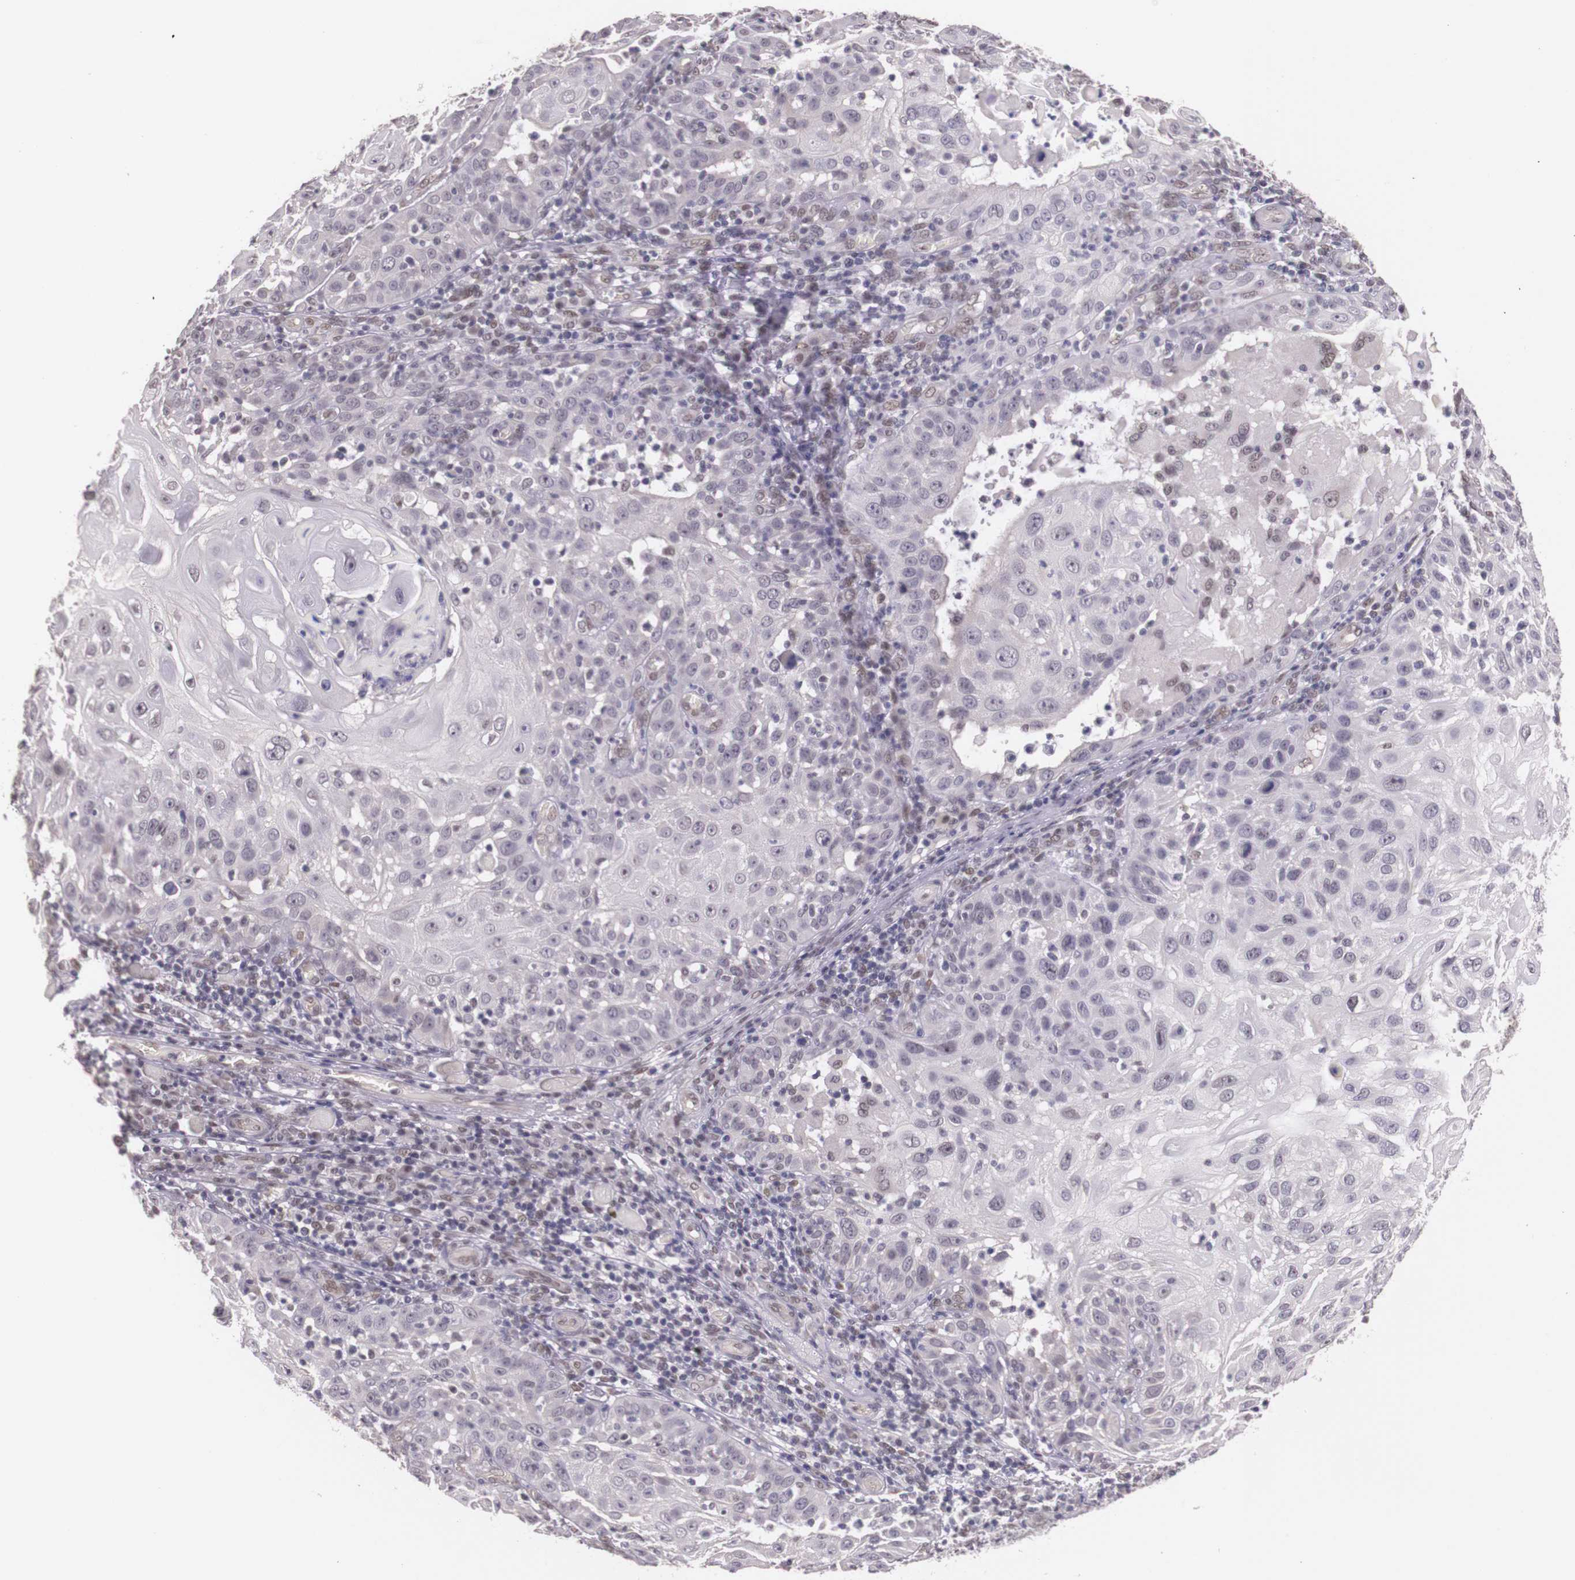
{"staining": {"intensity": "weak", "quantity": "<25%", "location": "nuclear"}, "tissue": "skin cancer", "cell_type": "Tumor cells", "image_type": "cancer", "snomed": [{"axis": "morphology", "description": "Squamous cell carcinoma, NOS"}, {"axis": "topography", "description": "Skin"}], "caption": "DAB (3,3'-diaminobenzidine) immunohistochemical staining of human skin cancer displays no significant staining in tumor cells.", "gene": "WDR13", "patient": {"sex": "female", "age": 89}}